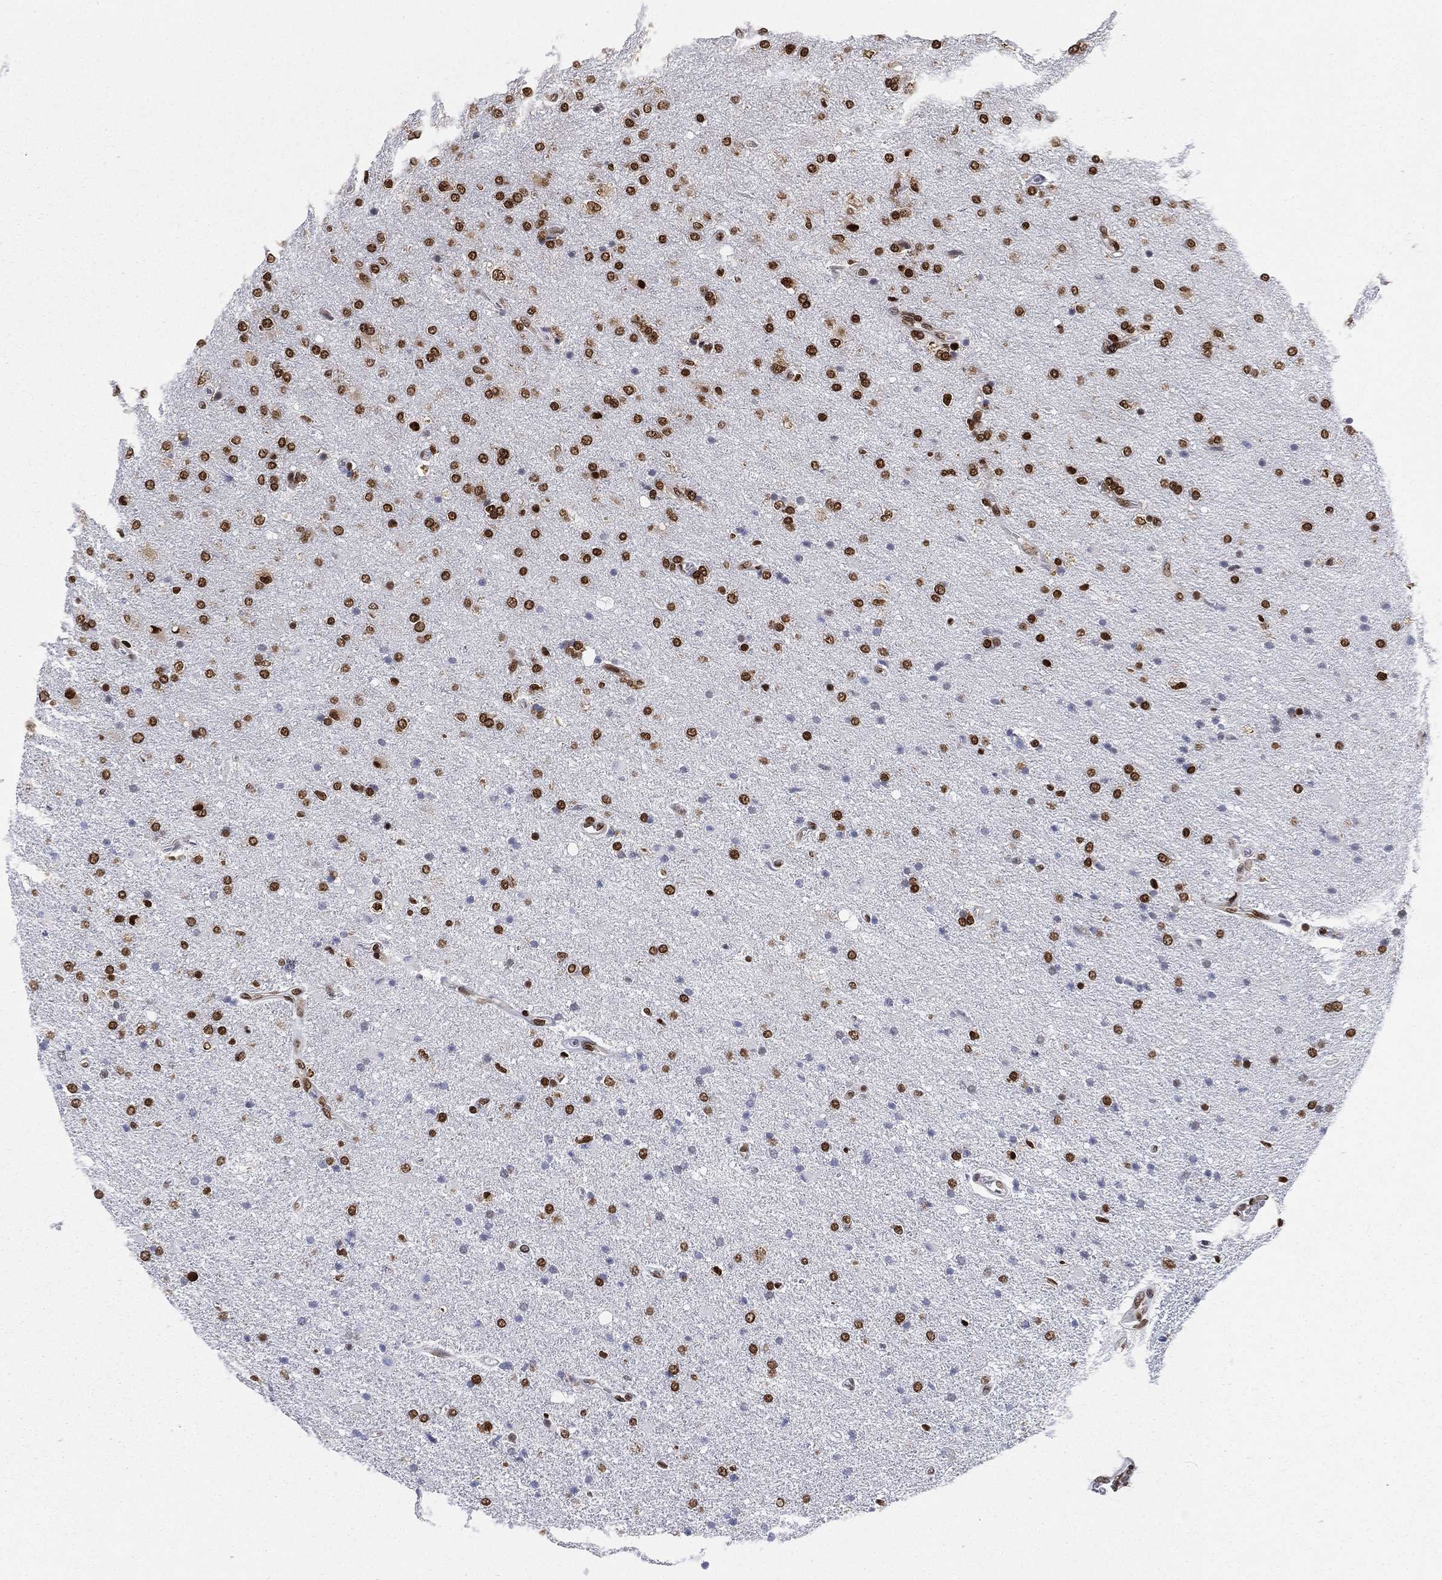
{"staining": {"intensity": "strong", "quantity": ">75%", "location": "nuclear"}, "tissue": "glioma", "cell_type": "Tumor cells", "image_type": "cancer", "snomed": [{"axis": "morphology", "description": "Glioma, malignant, High grade"}, {"axis": "topography", "description": "Cerebral cortex"}], "caption": "Immunohistochemistry (IHC) histopathology image of human high-grade glioma (malignant) stained for a protein (brown), which exhibits high levels of strong nuclear expression in approximately >75% of tumor cells.", "gene": "FUBP3", "patient": {"sex": "male", "age": 70}}